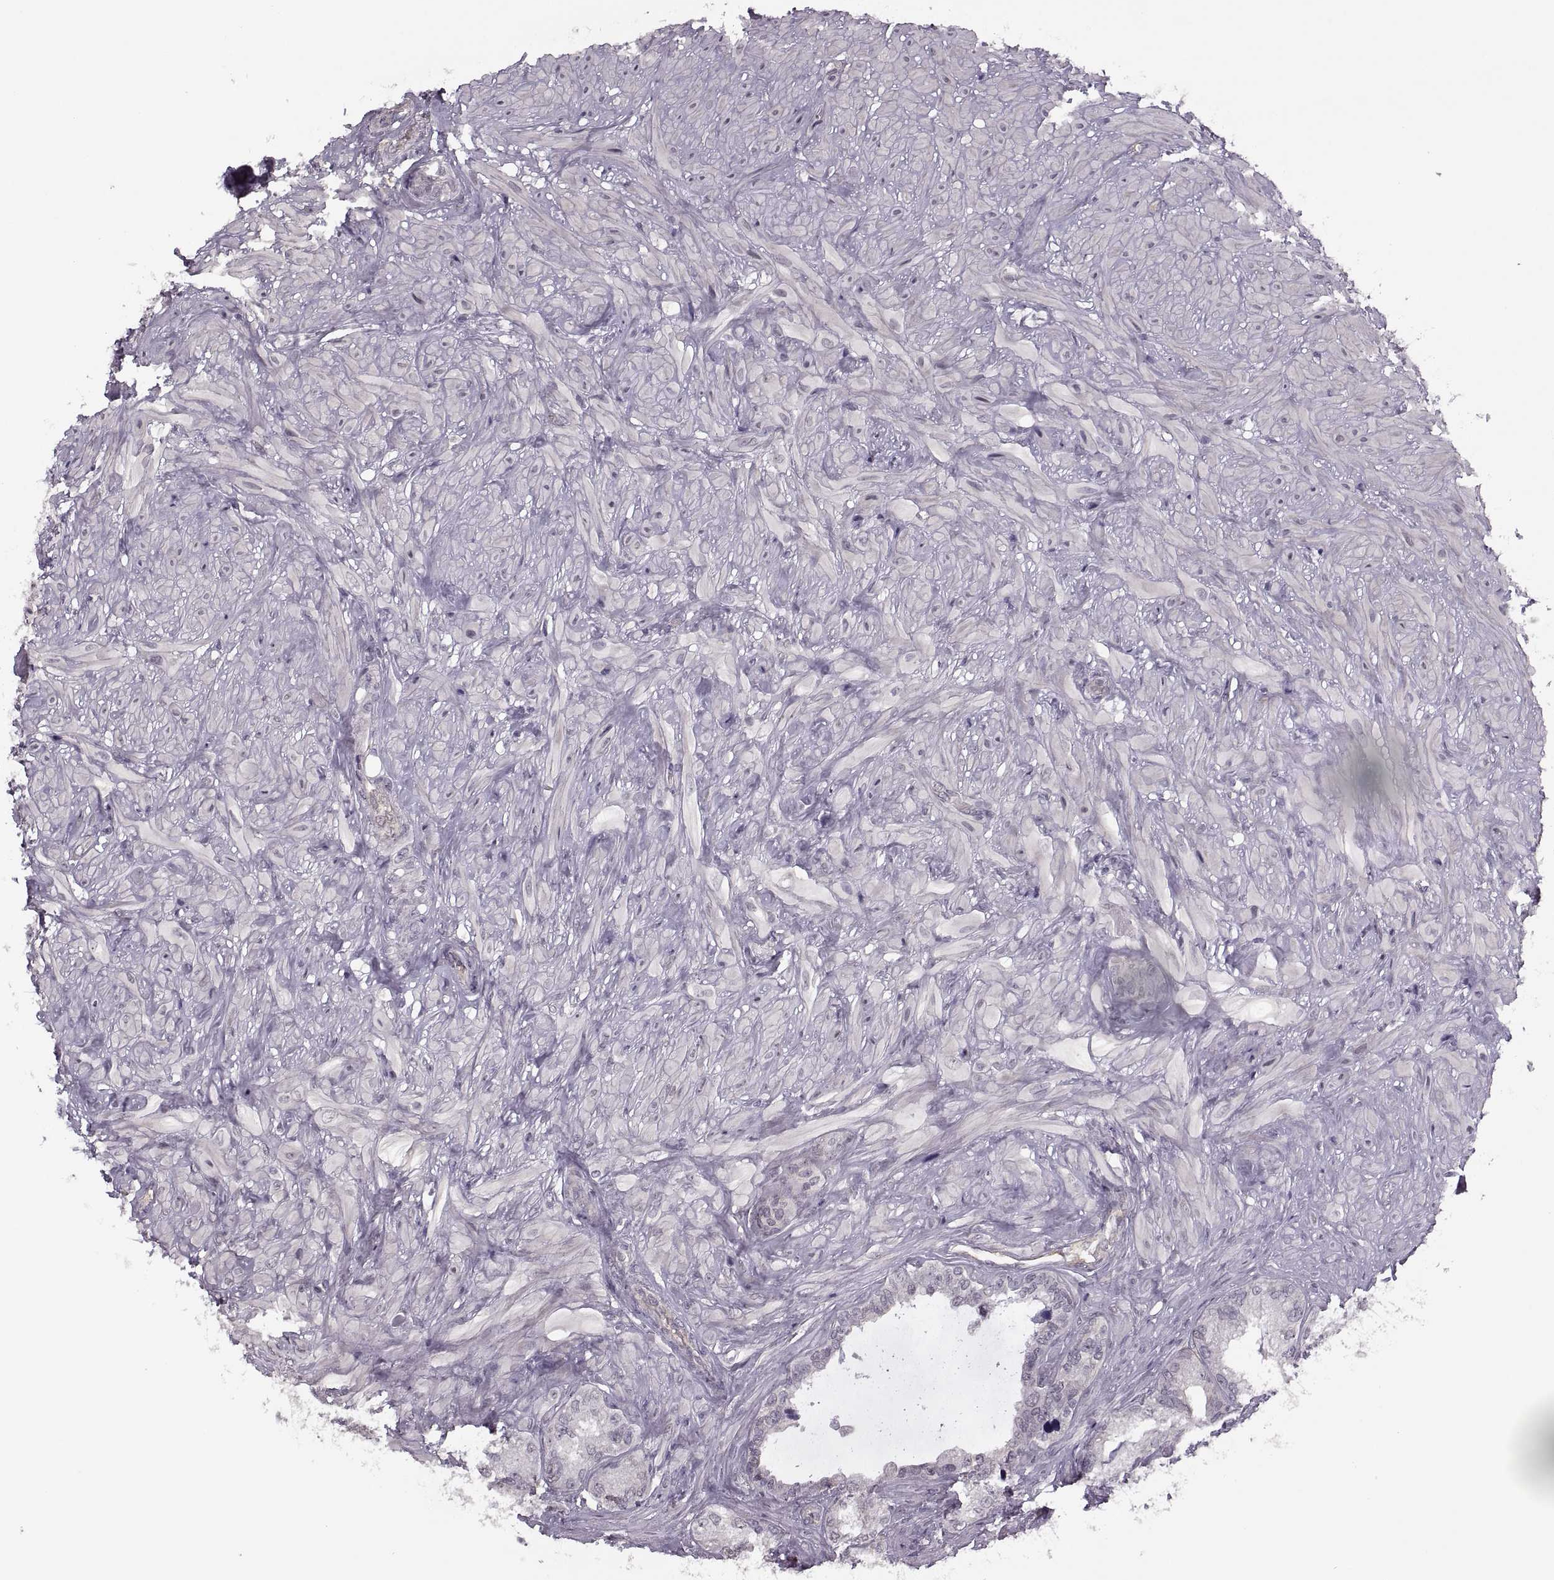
{"staining": {"intensity": "negative", "quantity": "none", "location": "none"}, "tissue": "seminal vesicle", "cell_type": "Glandular cells", "image_type": "normal", "snomed": [{"axis": "morphology", "description": "Normal tissue, NOS"}, {"axis": "topography", "description": "Seminal veicle"}], "caption": "Protein analysis of unremarkable seminal vesicle shows no significant expression in glandular cells. Nuclei are stained in blue.", "gene": "LUZP2", "patient": {"sex": "male", "age": 72}}